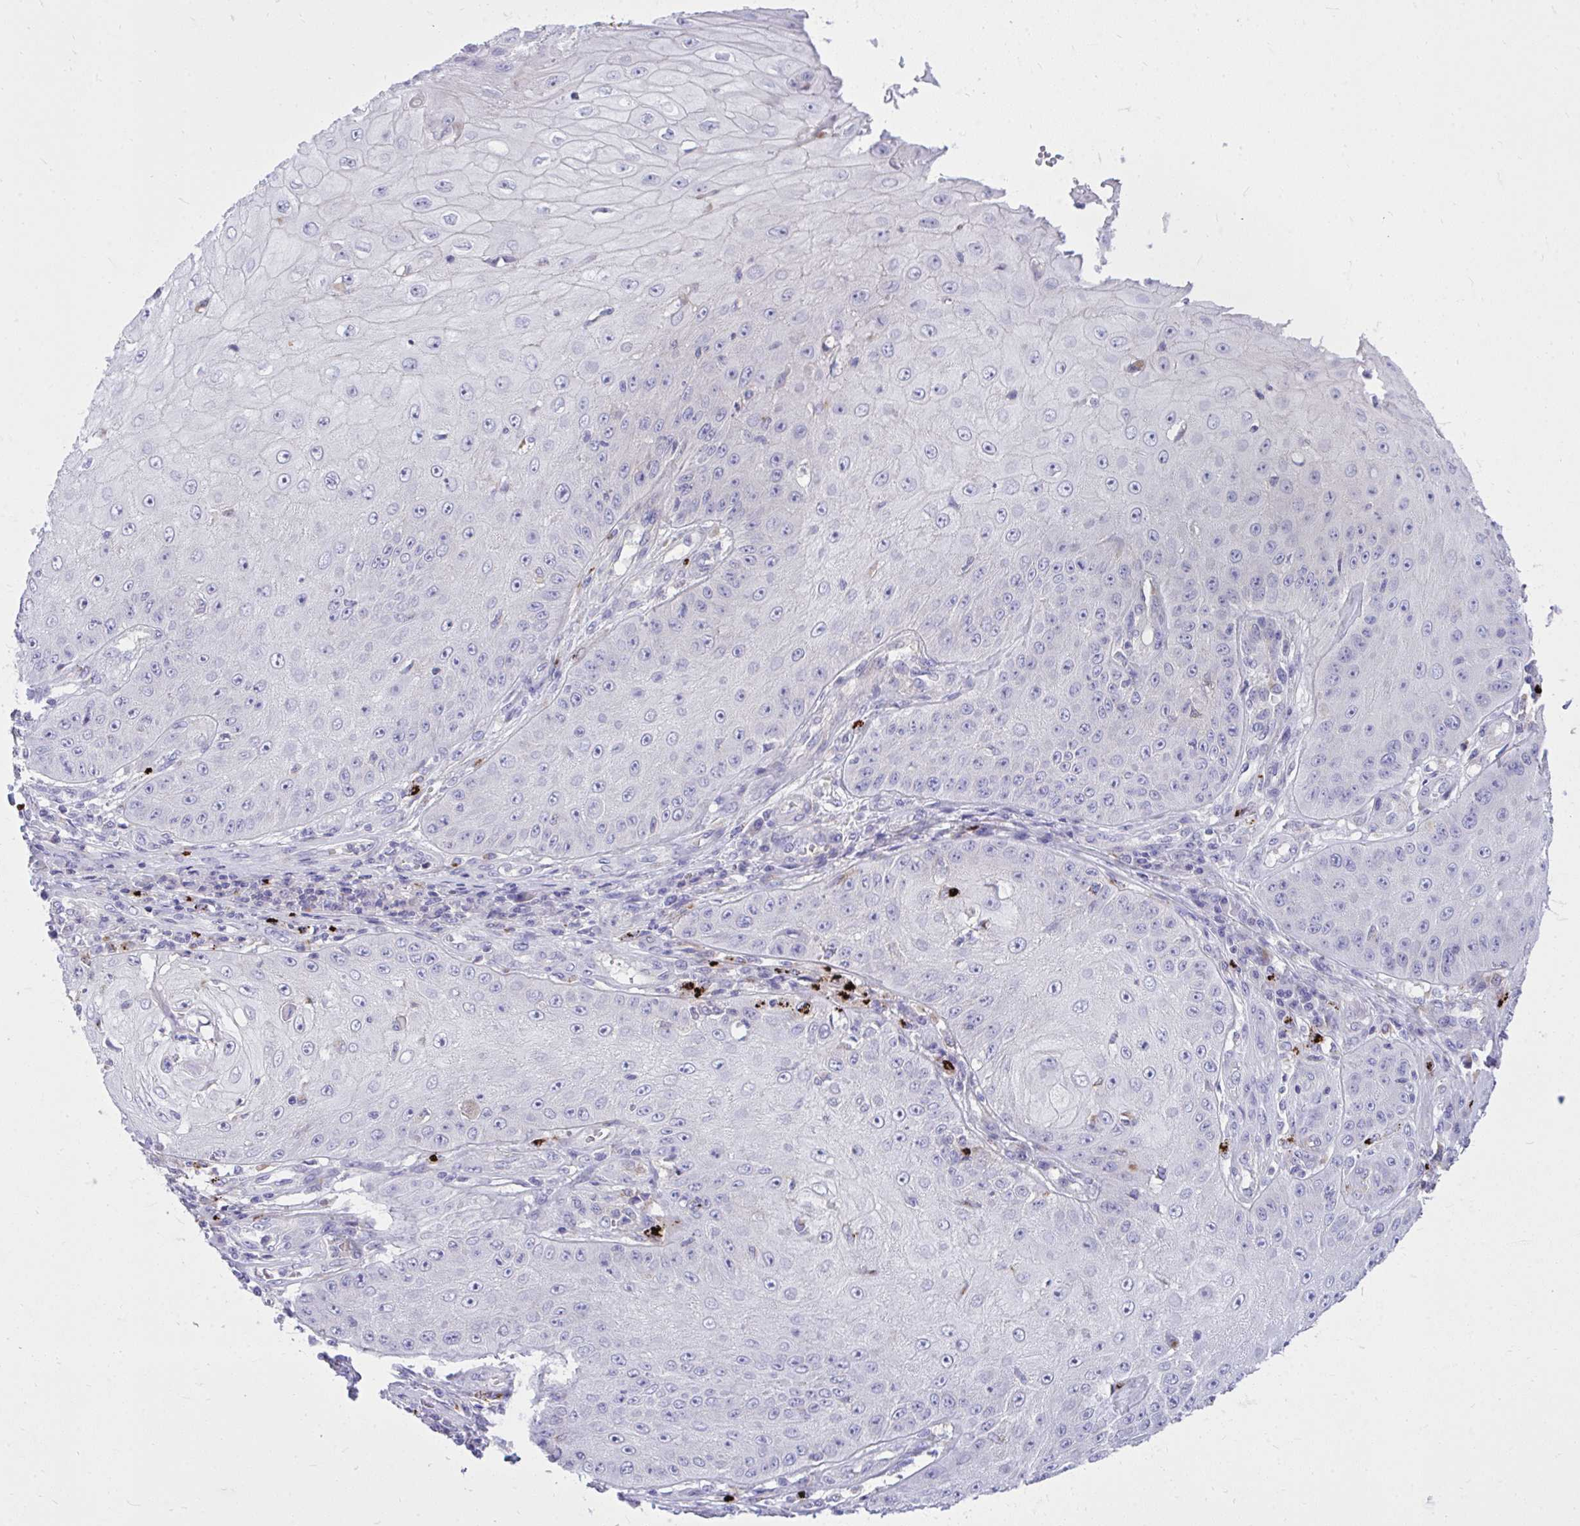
{"staining": {"intensity": "negative", "quantity": "none", "location": "none"}, "tissue": "skin cancer", "cell_type": "Tumor cells", "image_type": "cancer", "snomed": [{"axis": "morphology", "description": "Squamous cell carcinoma, NOS"}, {"axis": "topography", "description": "Skin"}], "caption": "Immunohistochemistry photomicrograph of neoplastic tissue: squamous cell carcinoma (skin) stained with DAB exhibits no significant protein staining in tumor cells.", "gene": "TP53I11", "patient": {"sex": "male", "age": 70}}